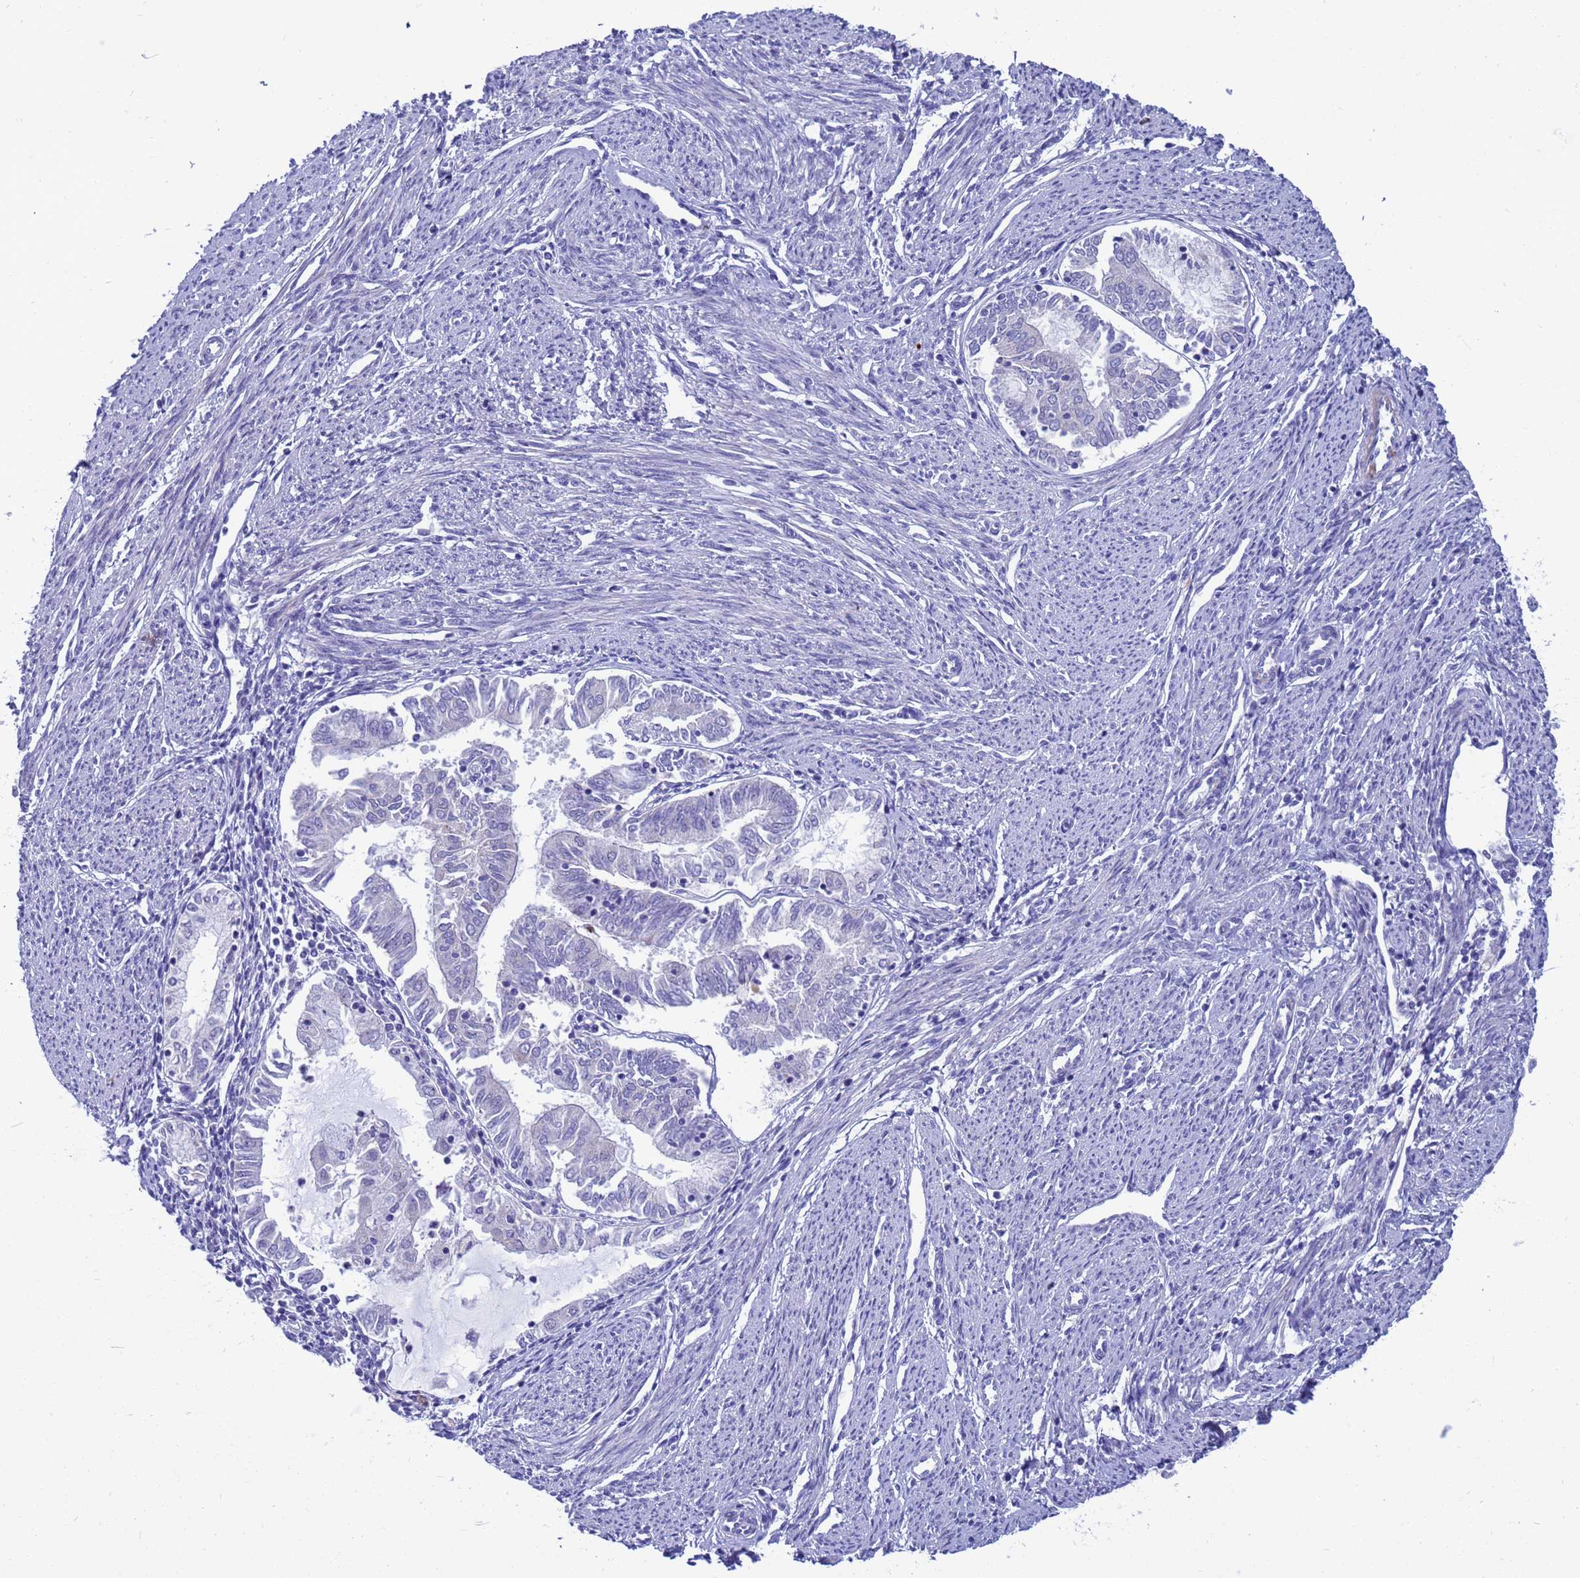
{"staining": {"intensity": "negative", "quantity": "none", "location": "none"}, "tissue": "endometrial cancer", "cell_type": "Tumor cells", "image_type": "cancer", "snomed": [{"axis": "morphology", "description": "Adenocarcinoma, NOS"}, {"axis": "topography", "description": "Endometrium"}], "caption": "There is no significant positivity in tumor cells of adenocarcinoma (endometrial). (DAB (3,3'-diaminobenzidine) immunohistochemistry (IHC) with hematoxylin counter stain).", "gene": "LRATD1", "patient": {"sex": "female", "age": 79}}